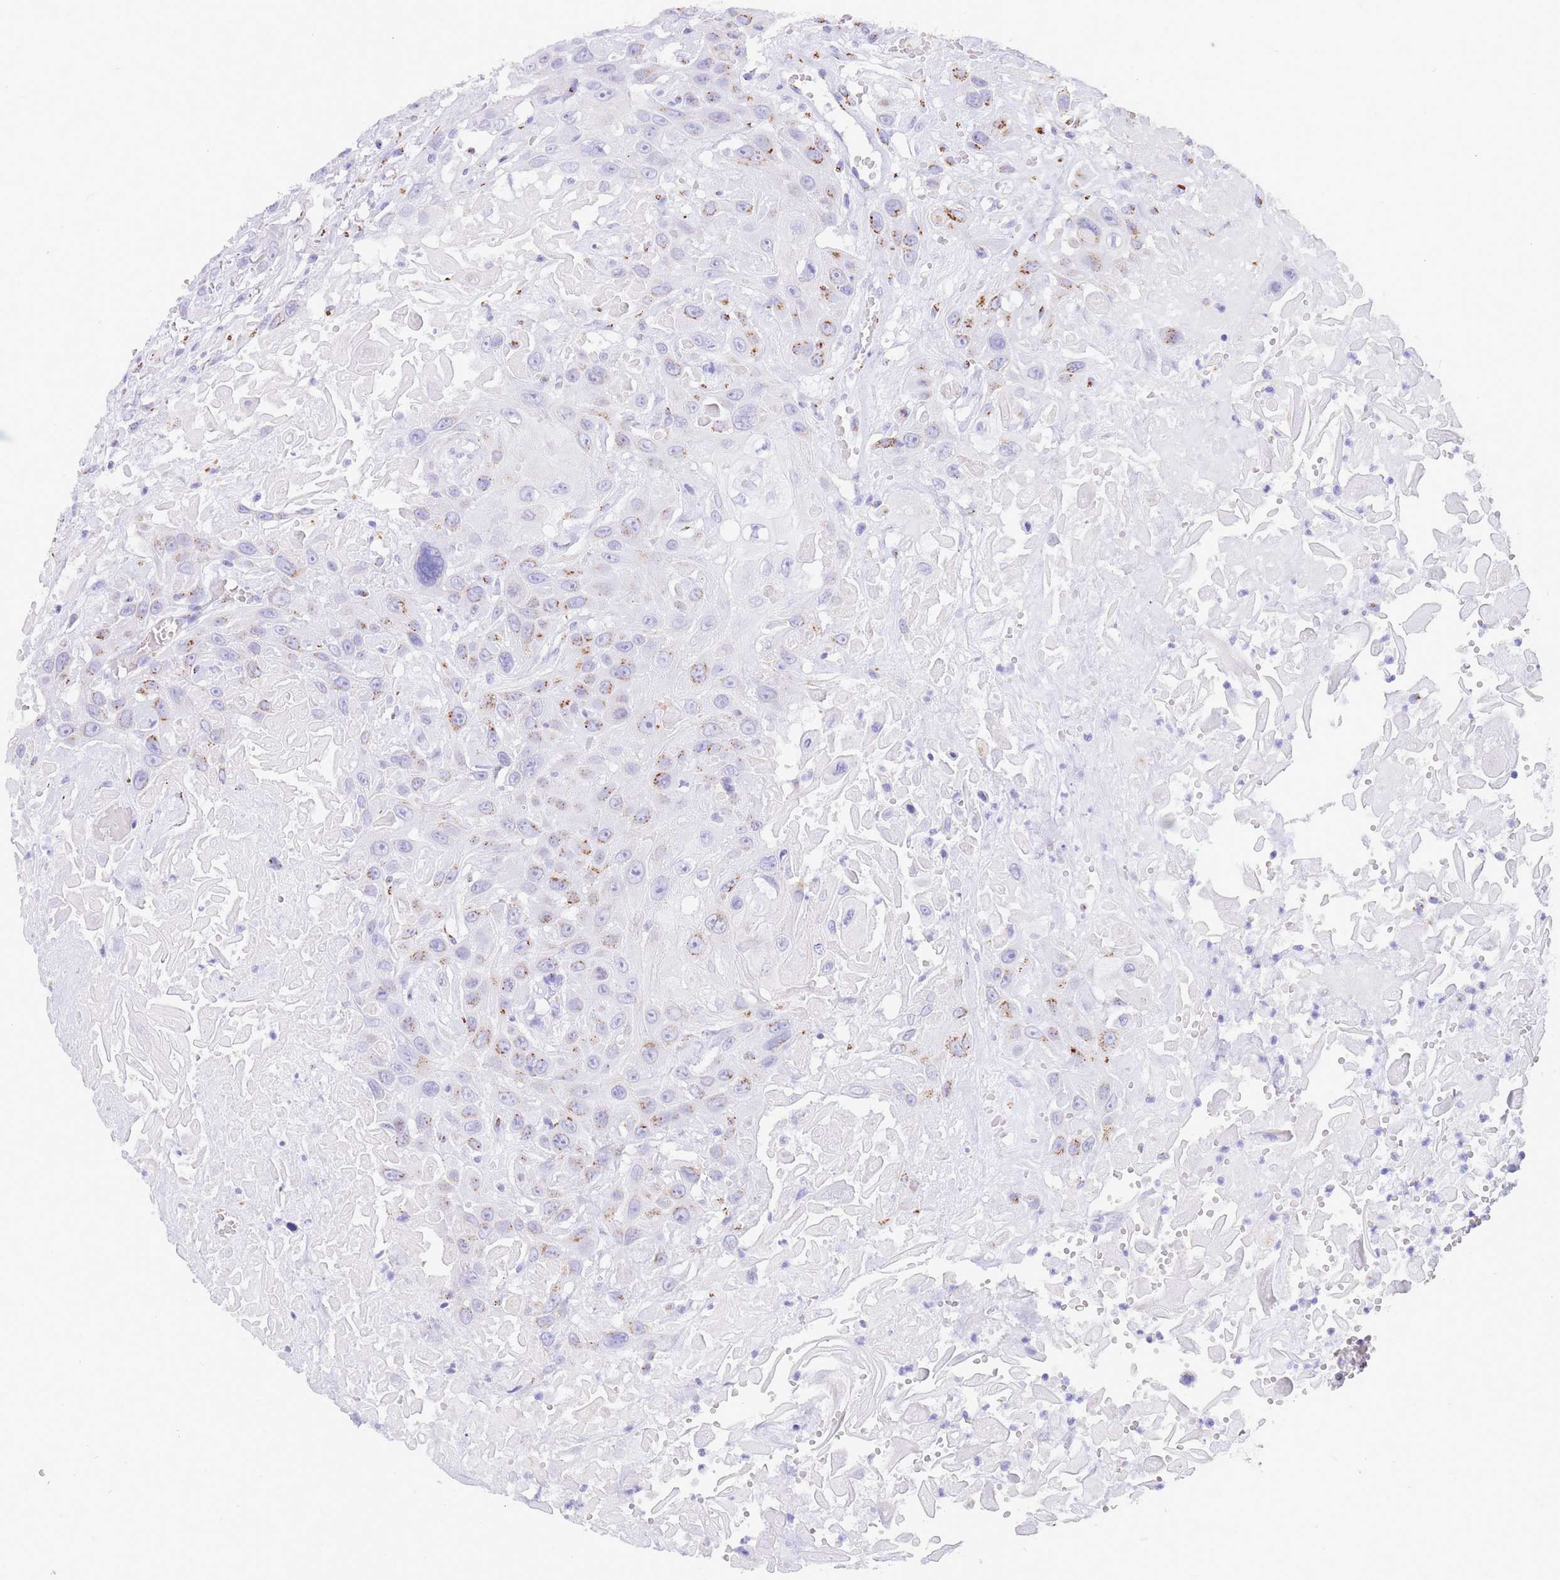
{"staining": {"intensity": "moderate", "quantity": "<25%", "location": "cytoplasmic/membranous"}, "tissue": "head and neck cancer", "cell_type": "Tumor cells", "image_type": "cancer", "snomed": [{"axis": "morphology", "description": "Squamous cell carcinoma, NOS"}, {"axis": "topography", "description": "Head-Neck"}], "caption": "A micrograph of human head and neck squamous cell carcinoma stained for a protein demonstrates moderate cytoplasmic/membranous brown staining in tumor cells. The staining was performed using DAB to visualize the protein expression in brown, while the nuclei were stained in blue with hematoxylin (Magnification: 20x).", "gene": "FAM3C", "patient": {"sex": "male", "age": 81}}